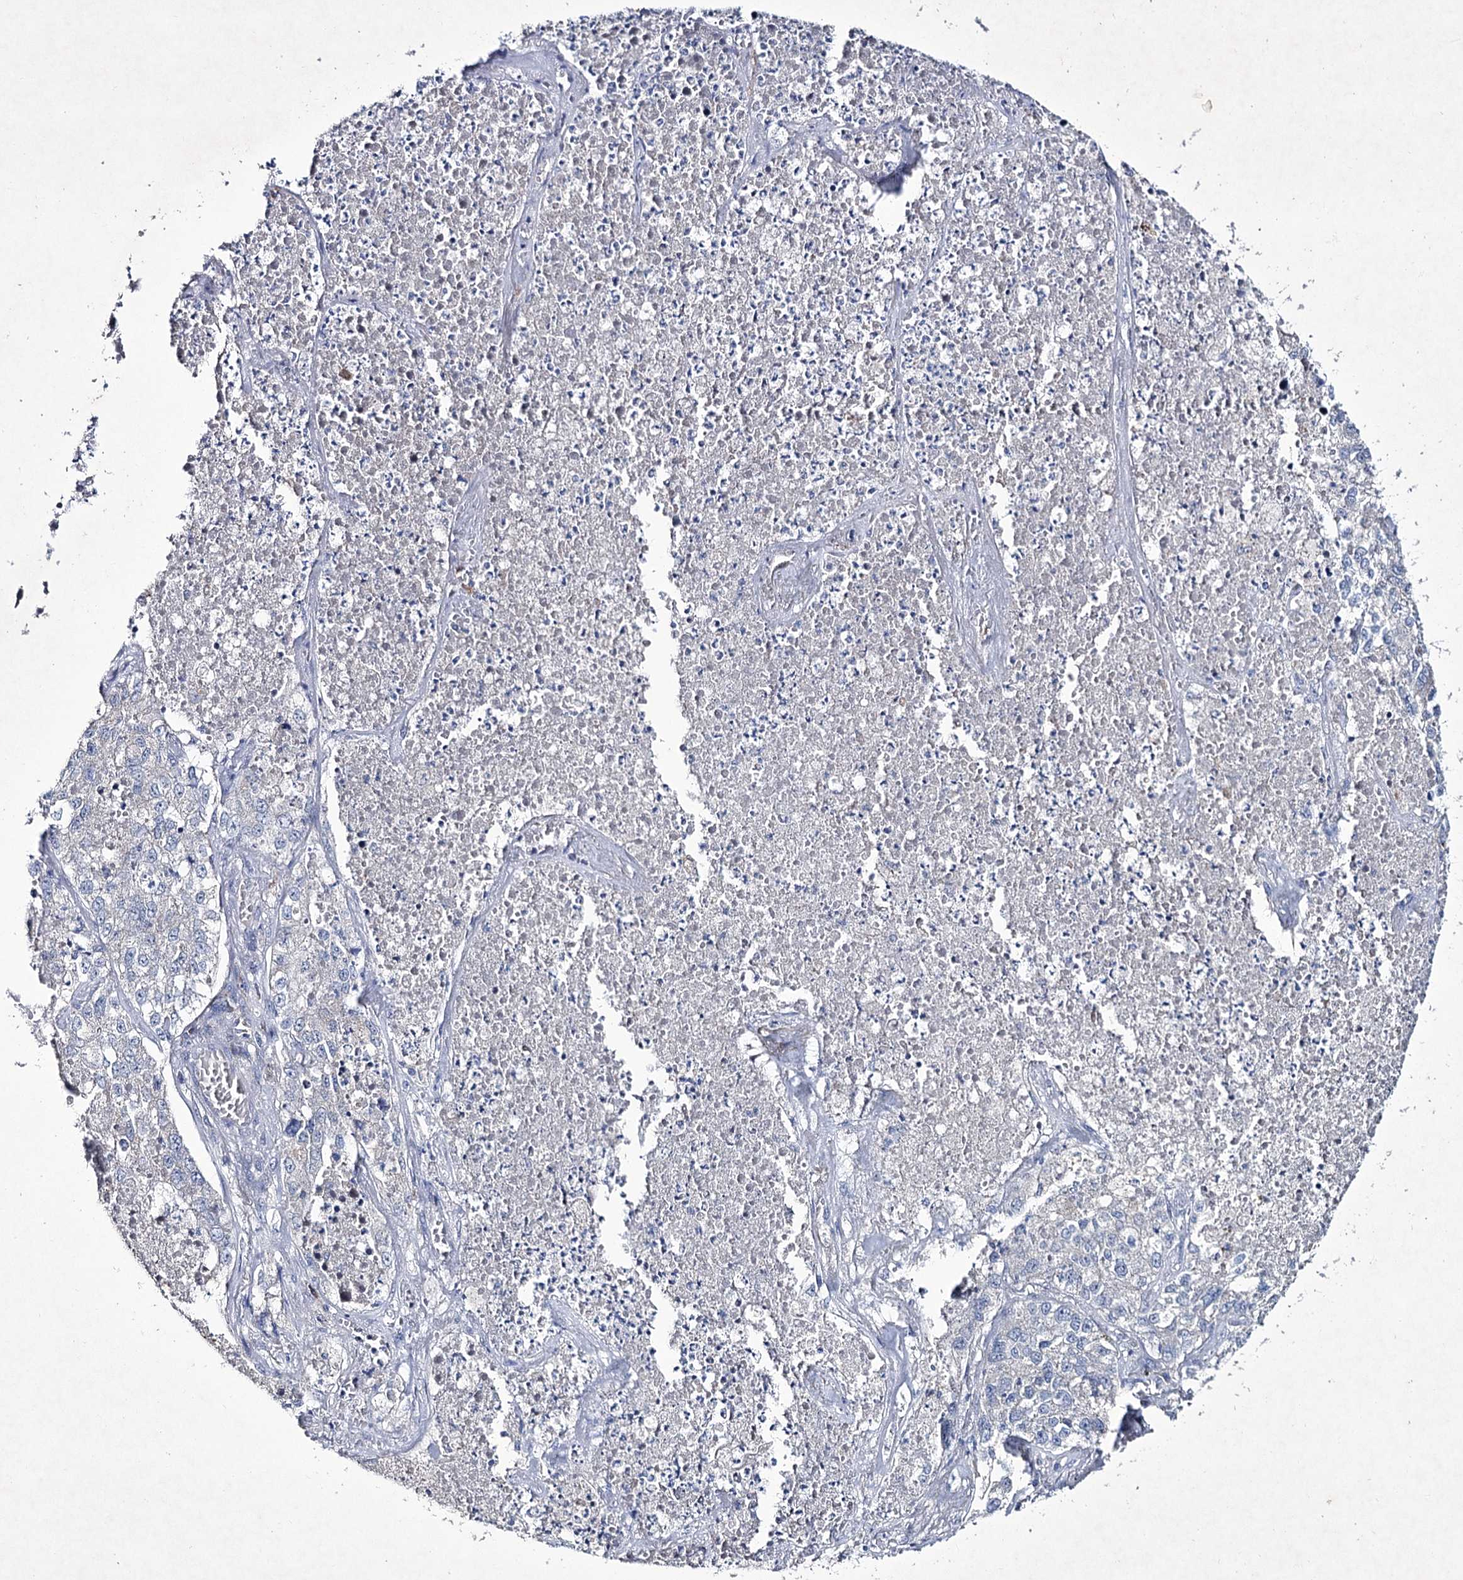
{"staining": {"intensity": "negative", "quantity": "none", "location": "none"}, "tissue": "lung cancer", "cell_type": "Tumor cells", "image_type": "cancer", "snomed": [{"axis": "morphology", "description": "Adenocarcinoma, NOS"}, {"axis": "topography", "description": "Lung"}], "caption": "A histopathology image of lung cancer stained for a protein exhibits no brown staining in tumor cells. (DAB immunohistochemistry (IHC) with hematoxylin counter stain).", "gene": "SEMA4G", "patient": {"sex": "male", "age": 49}}